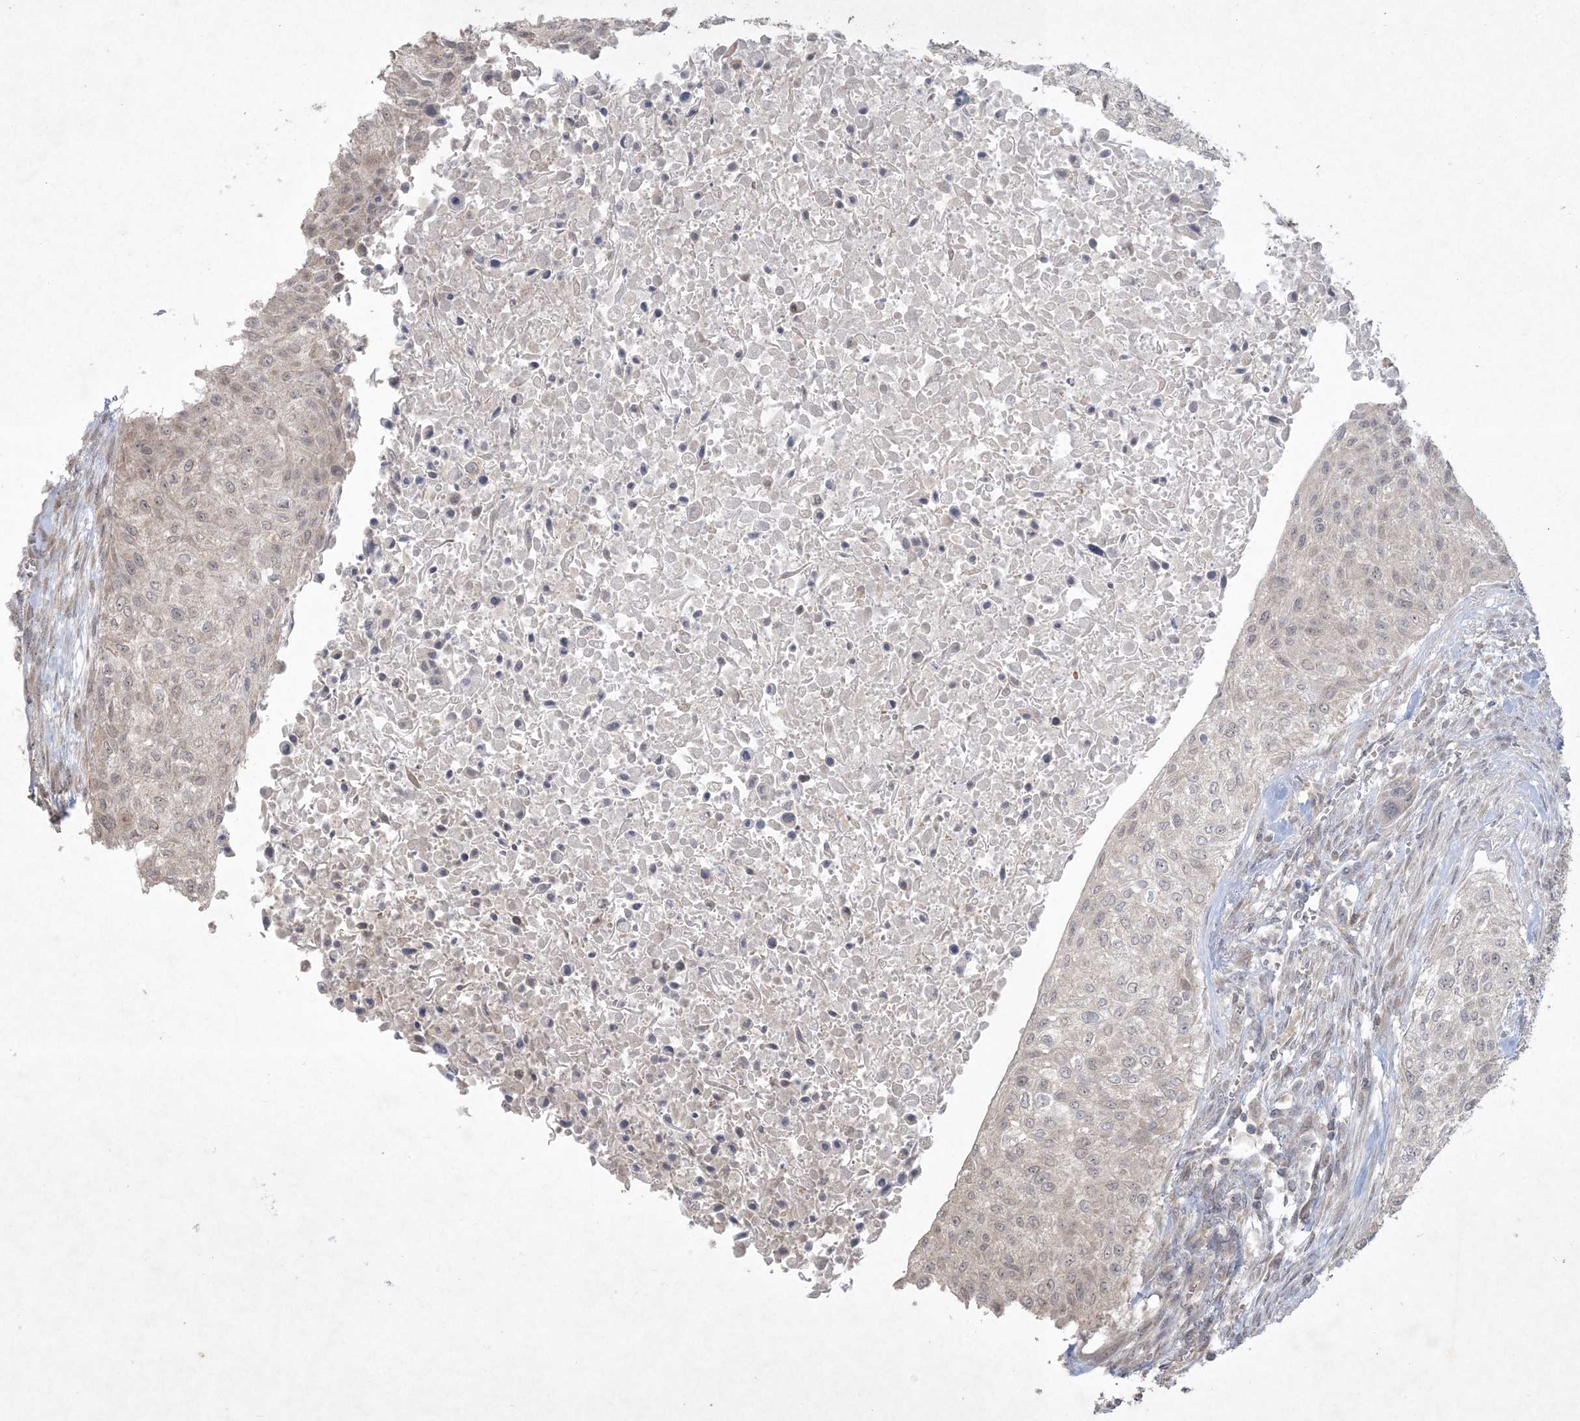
{"staining": {"intensity": "weak", "quantity": "<25%", "location": "nuclear"}, "tissue": "urothelial cancer", "cell_type": "Tumor cells", "image_type": "cancer", "snomed": [{"axis": "morphology", "description": "Urothelial carcinoma, High grade"}, {"axis": "topography", "description": "Urinary bladder"}], "caption": "IHC of high-grade urothelial carcinoma shows no positivity in tumor cells. The staining was performed using DAB to visualize the protein expression in brown, while the nuclei were stained in blue with hematoxylin (Magnification: 20x).", "gene": "NRBP2", "patient": {"sex": "male", "age": 35}}